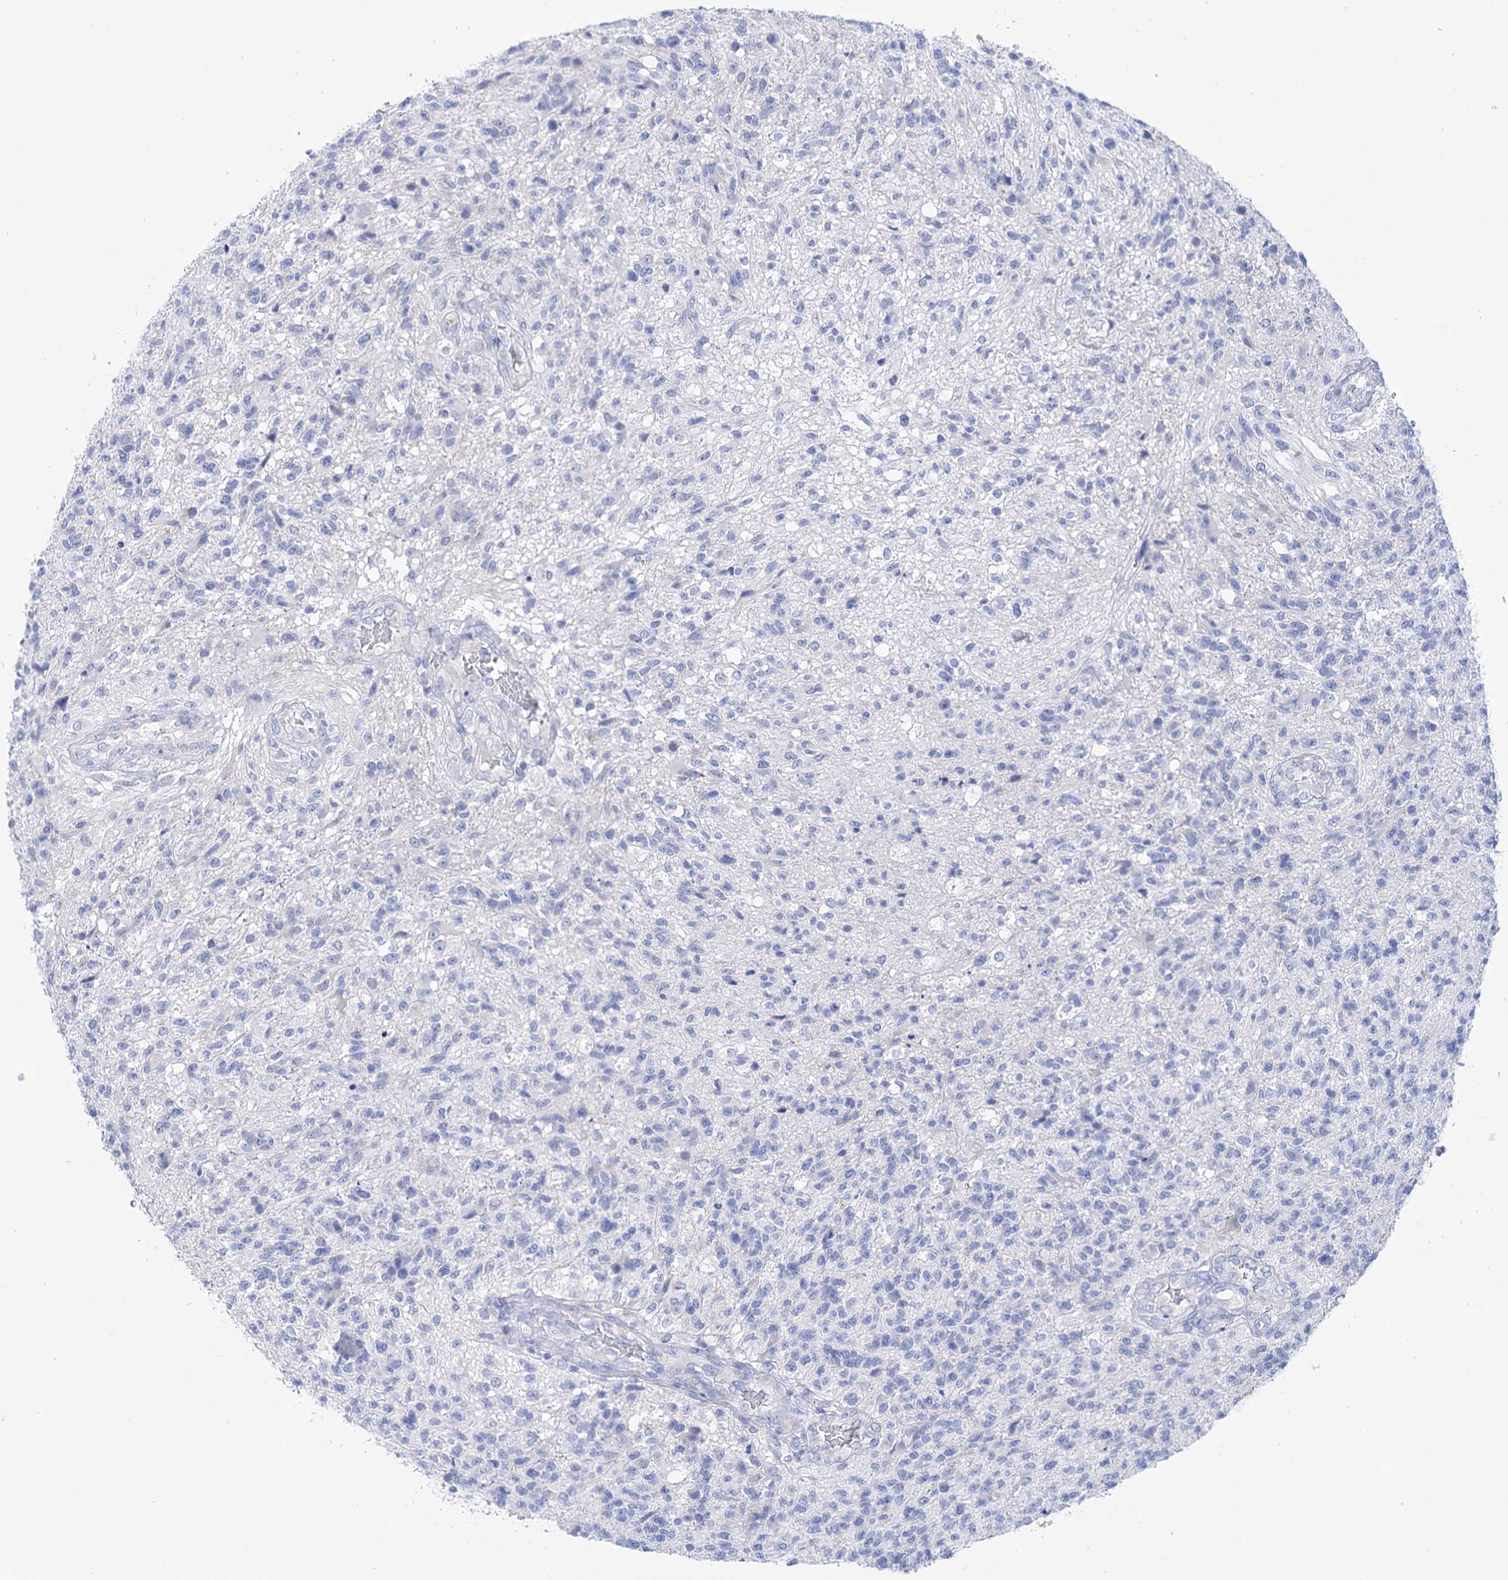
{"staining": {"intensity": "negative", "quantity": "none", "location": "none"}, "tissue": "glioma", "cell_type": "Tumor cells", "image_type": "cancer", "snomed": [{"axis": "morphology", "description": "Glioma, malignant, High grade"}, {"axis": "topography", "description": "Brain"}], "caption": "This micrograph is of glioma stained with immunohistochemistry (IHC) to label a protein in brown with the nuclei are counter-stained blue. There is no positivity in tumor cells. (Immunohistochemistry (ihc), brightfield microscopy, high magnification).", "gene": "YARS2", "patient": {"sex": "male", "age": 56}}